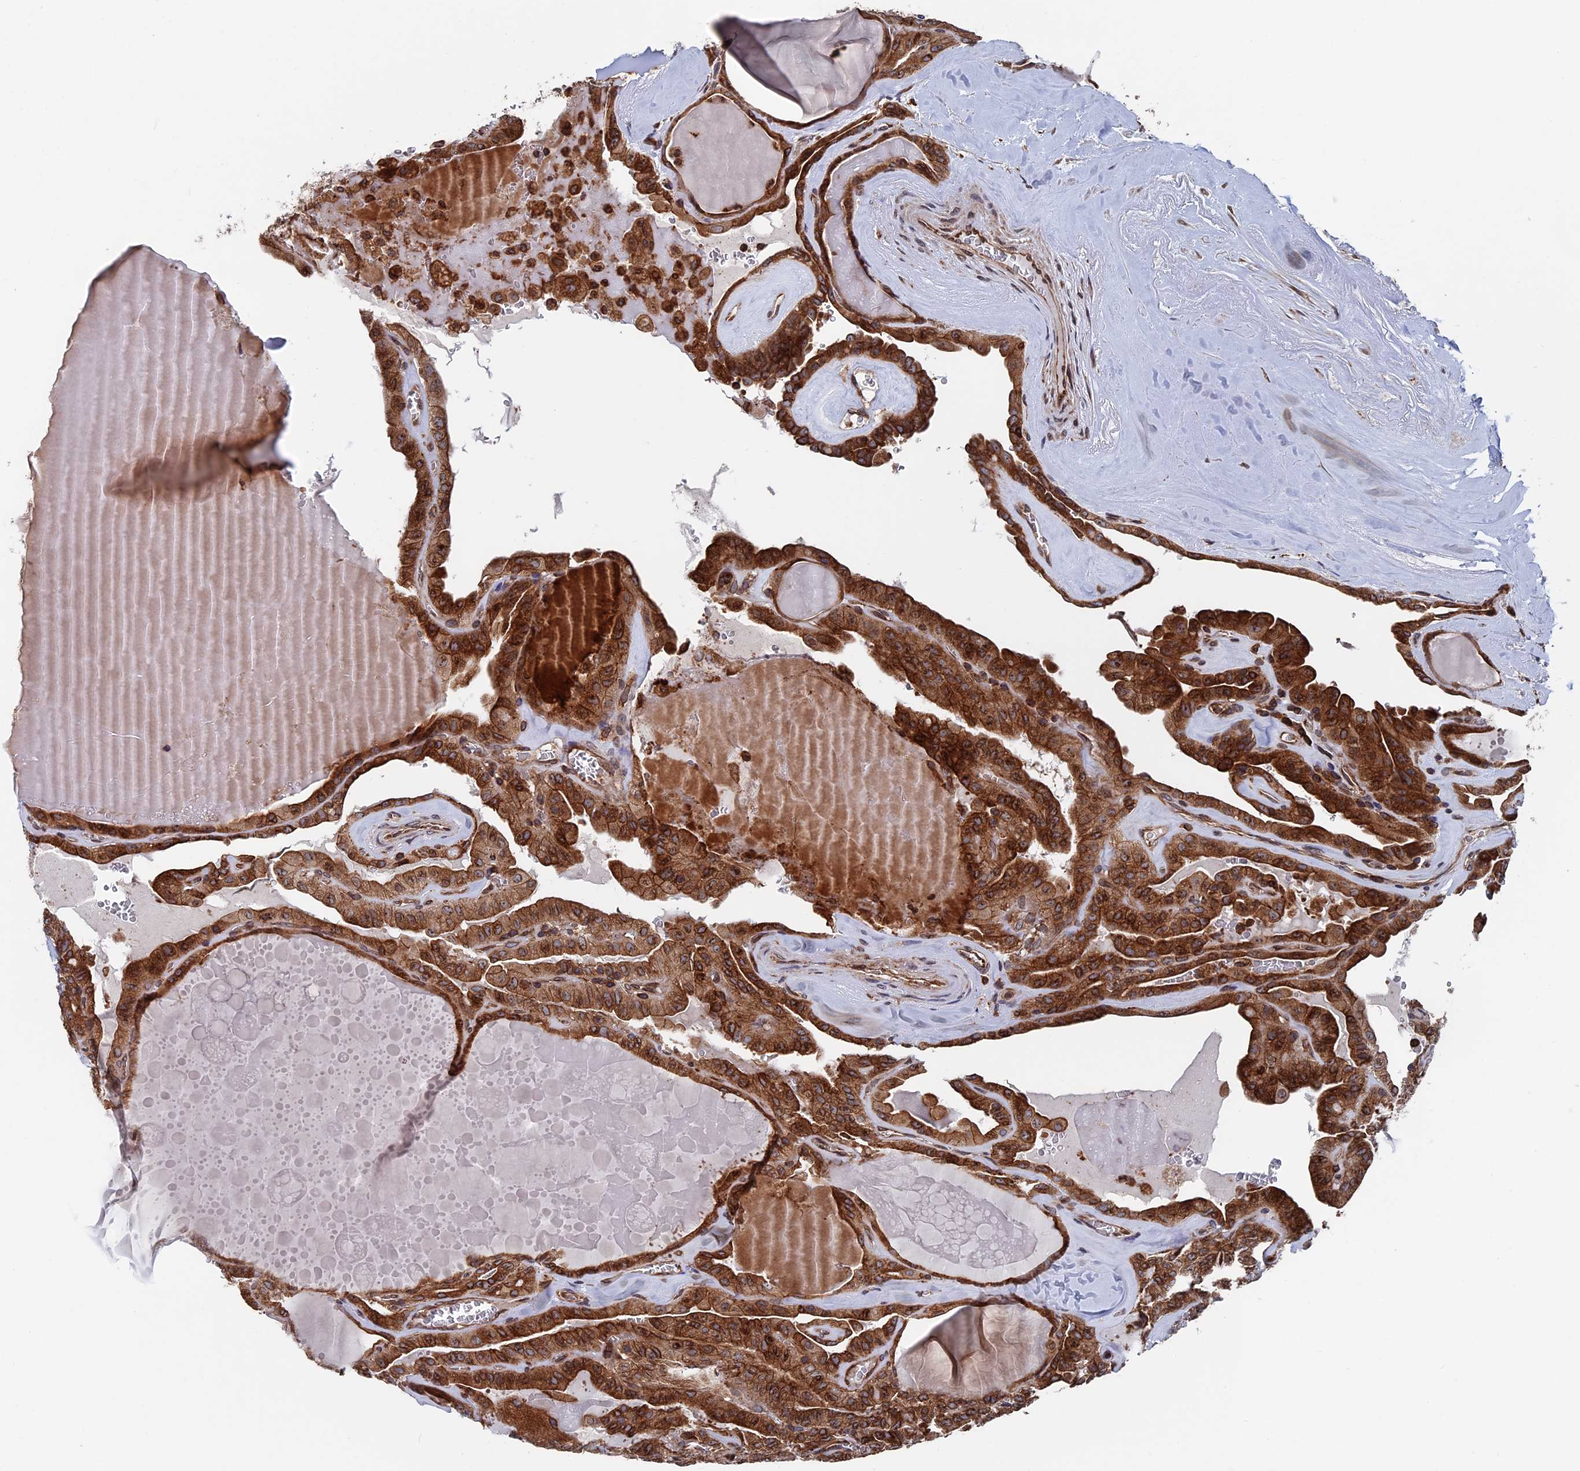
{"staining": {"intensity": "strong", "quantity": ">75%", "location": "cytoplasmic/membranous"}, "tissue": "thyroid cancer", "cell_type": "Tumor cells", "image_type": "cancer", "snomed": [{"axis": "morphology", "description": "Papillary adenocarcinoma, NOS"}, {"axis": "topography", "description": "Thyroid gland"}], "caption": "Protein staining shows strong cytoplasmic/membranous expression in approximately >75% of tumor cells in papillary adenocarcinoma (thyroid).", "gene": "RPUSD1", "patient": {"sex": "male", "age": 52}}